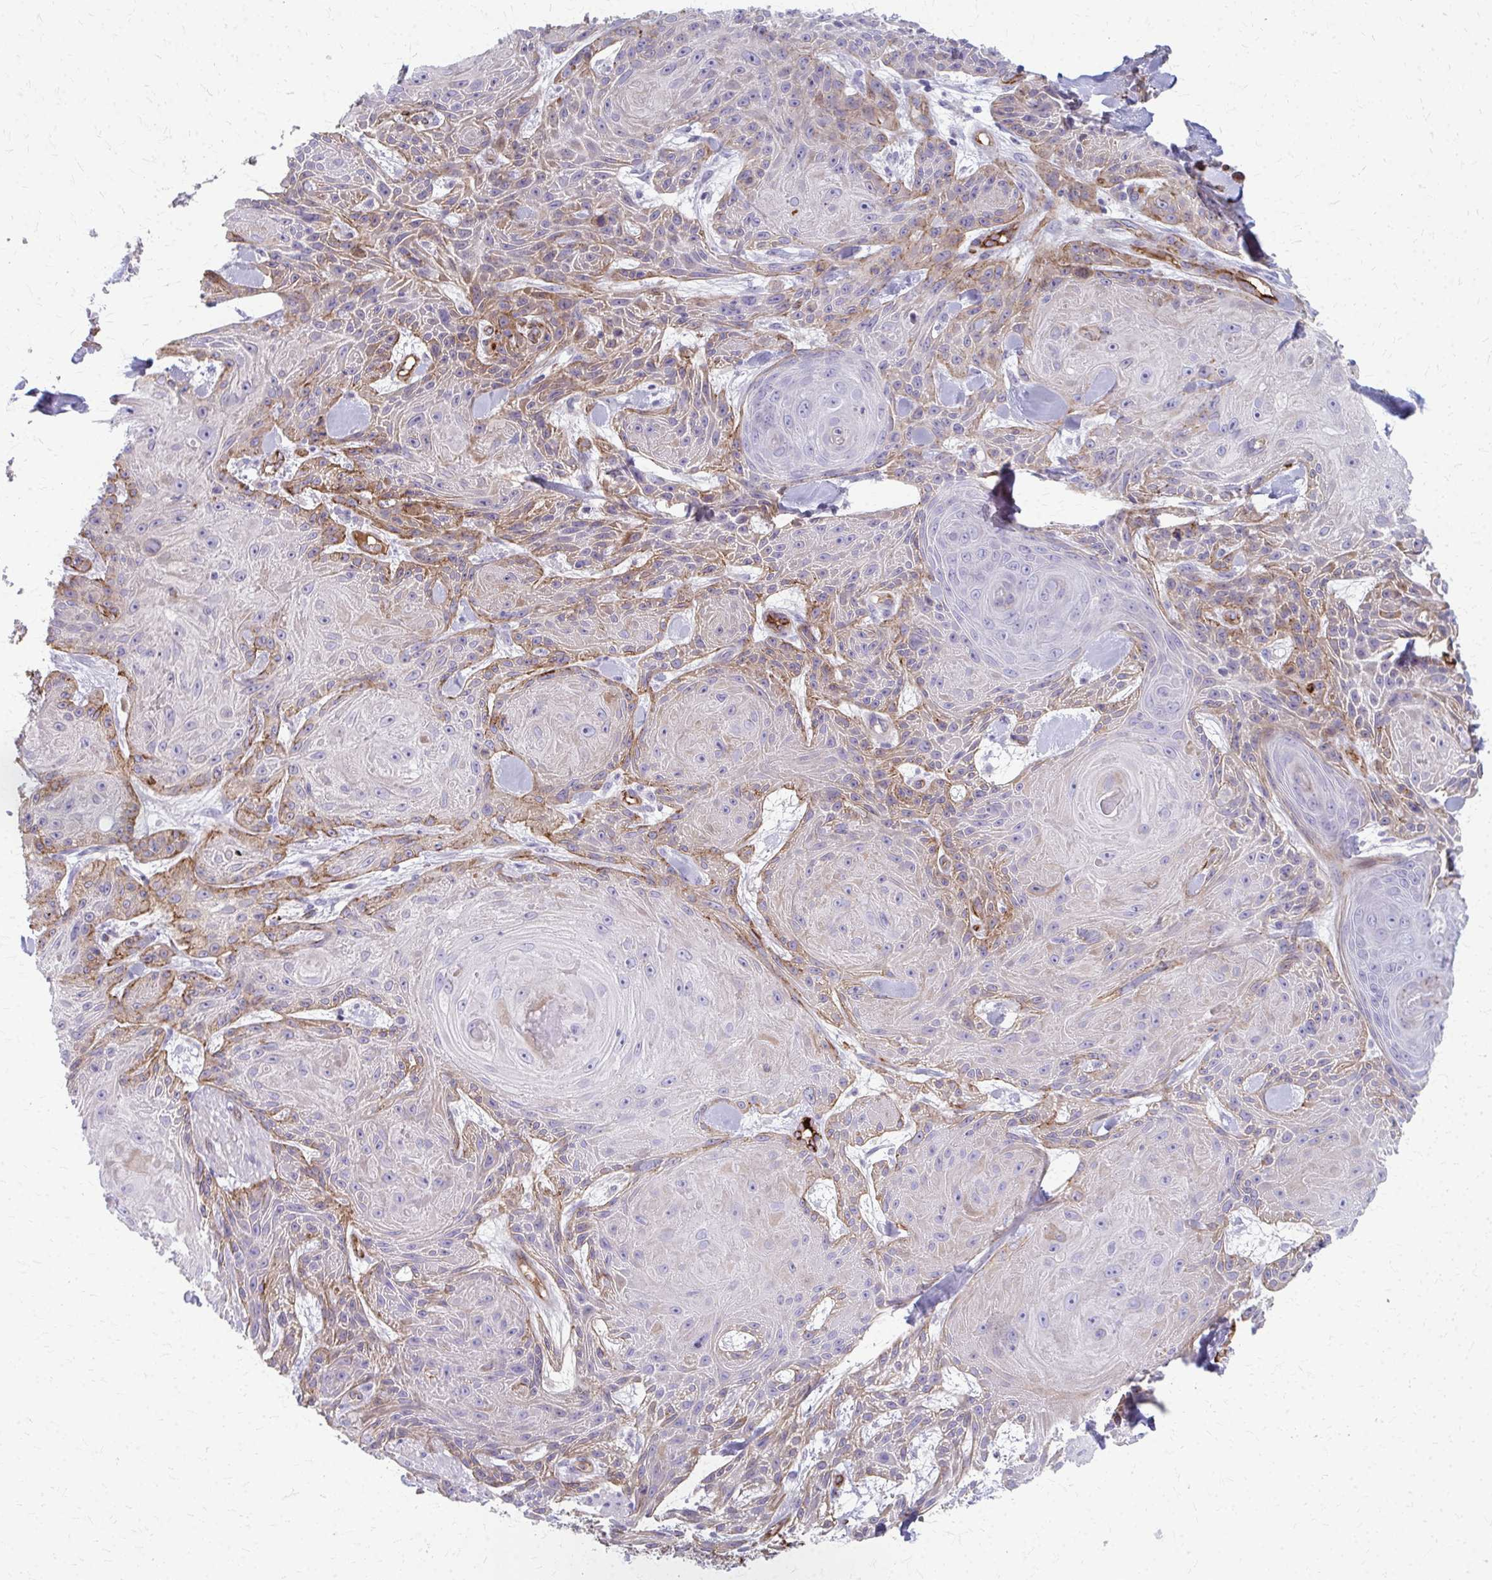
{"staining": {"intensity": "moderate", "quantity": "<25%", "location": "cytoplasmic/membranous"}, "tissue": "skin cancer", "cell_type": "Tumor cells", "image_type": "cancer", "snomed": [{"axis": "morphology", "description": "Squamous cell carcinoma, NOS"}, {"axis": "topography", "description": "Skin"}], "caption": "Protein expression analysis of human skin cancer reveals moderate cytoplasmic/membranous staining in approximately <25% of tumor cells. (Brightfield microscopy of DAB IHC at high magnification).", "gene": "ADIPOQ", "patient": {"sex": "male", "age": 88}}